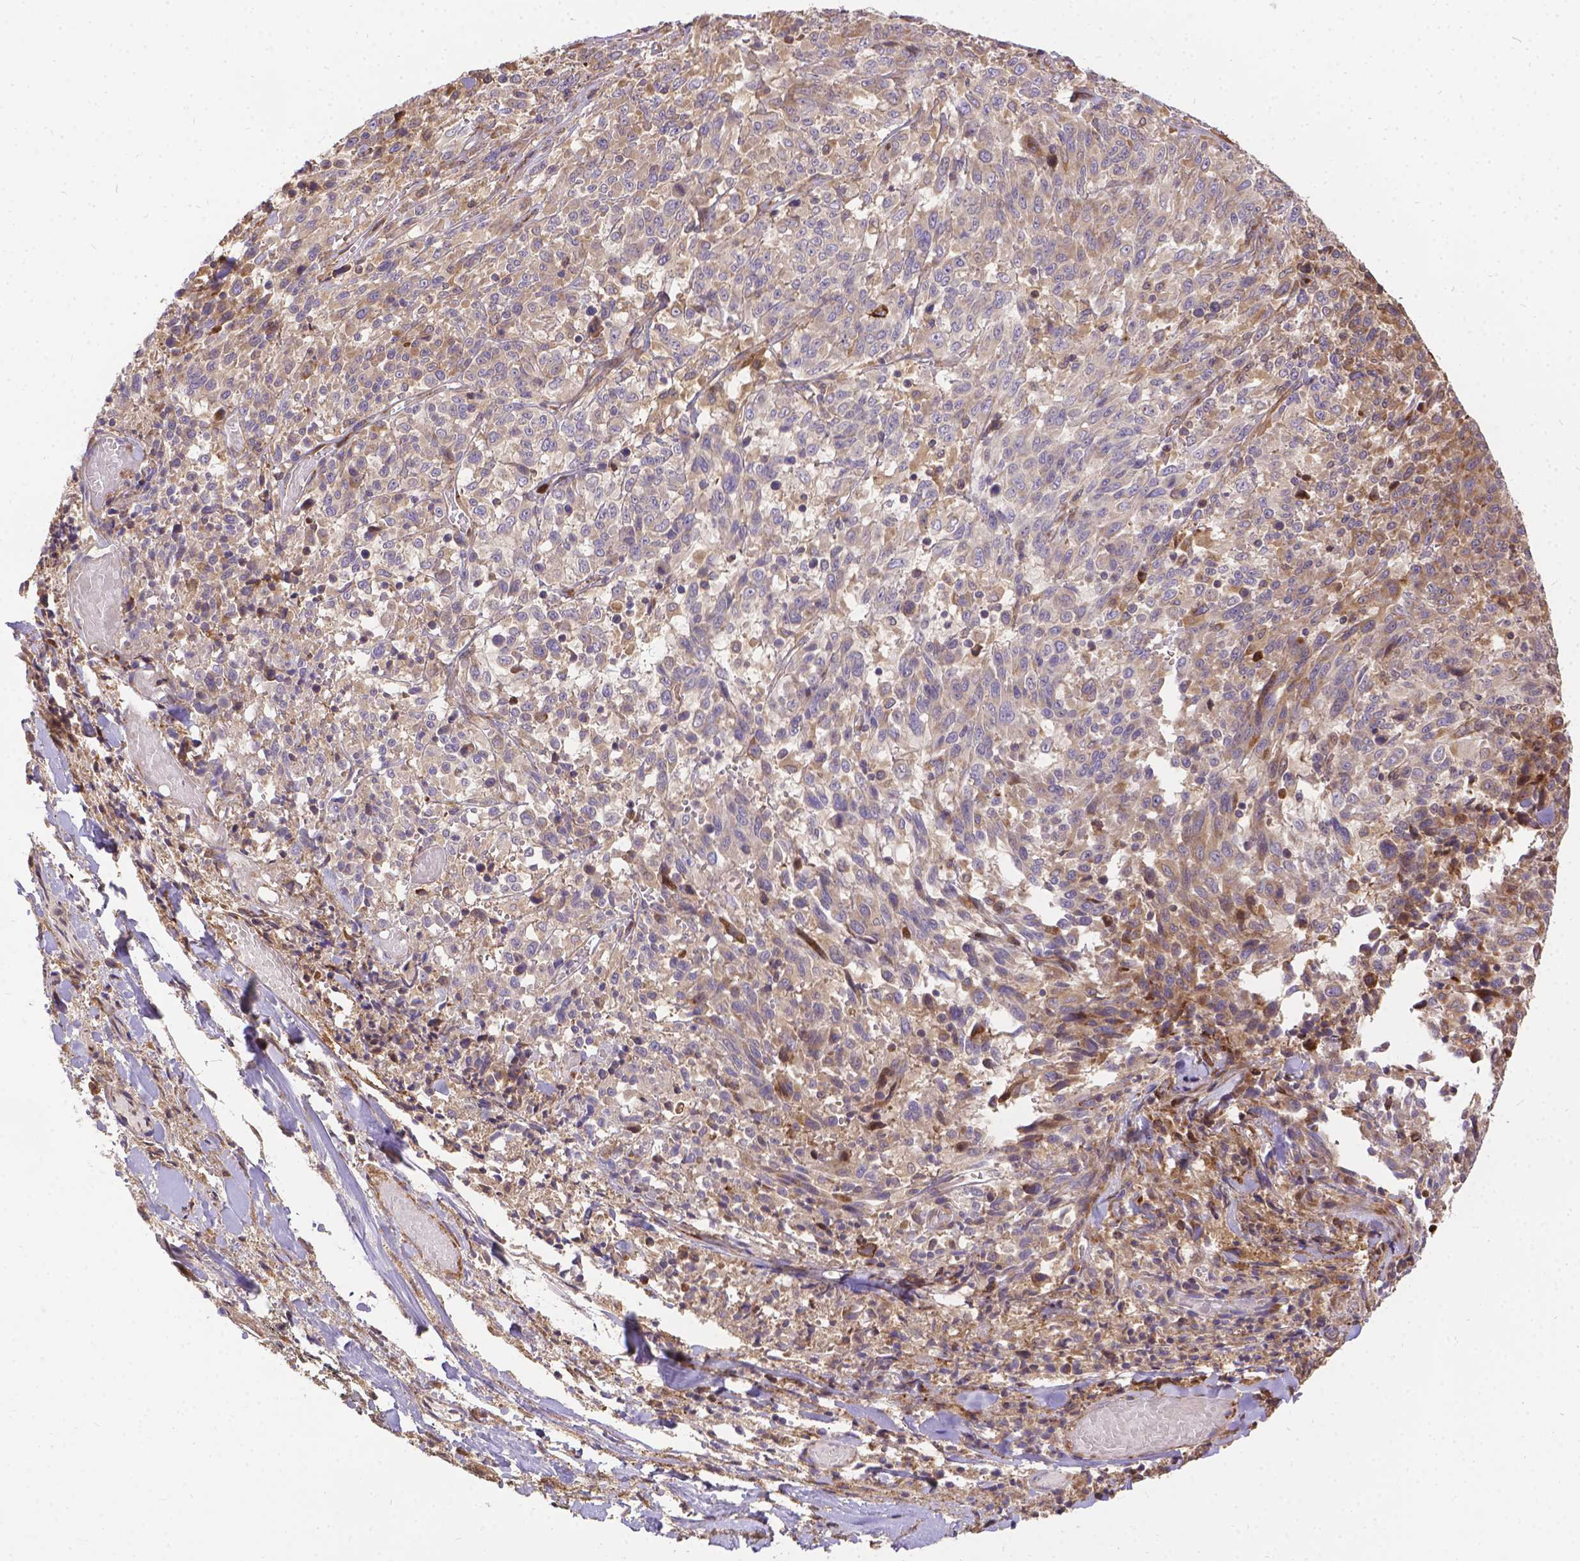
{"staining": {"intensity": "negative", "quantity": "none", "location": "none"}, "tissue": "melanoma", "cell_type": "Tumor cells", "image_type": "cancer", "snomed": [{"axis": "morphology", "description": "Malignant melanoma, NOS"}, {"axis": "topography", "description": "Skin"}], "caption": "This is an IHC micrograph of malignant melanoma. There is no staining in tumor cells.", "gene": "DENND6A", "patient": {"sex": "female", "age": 91}}